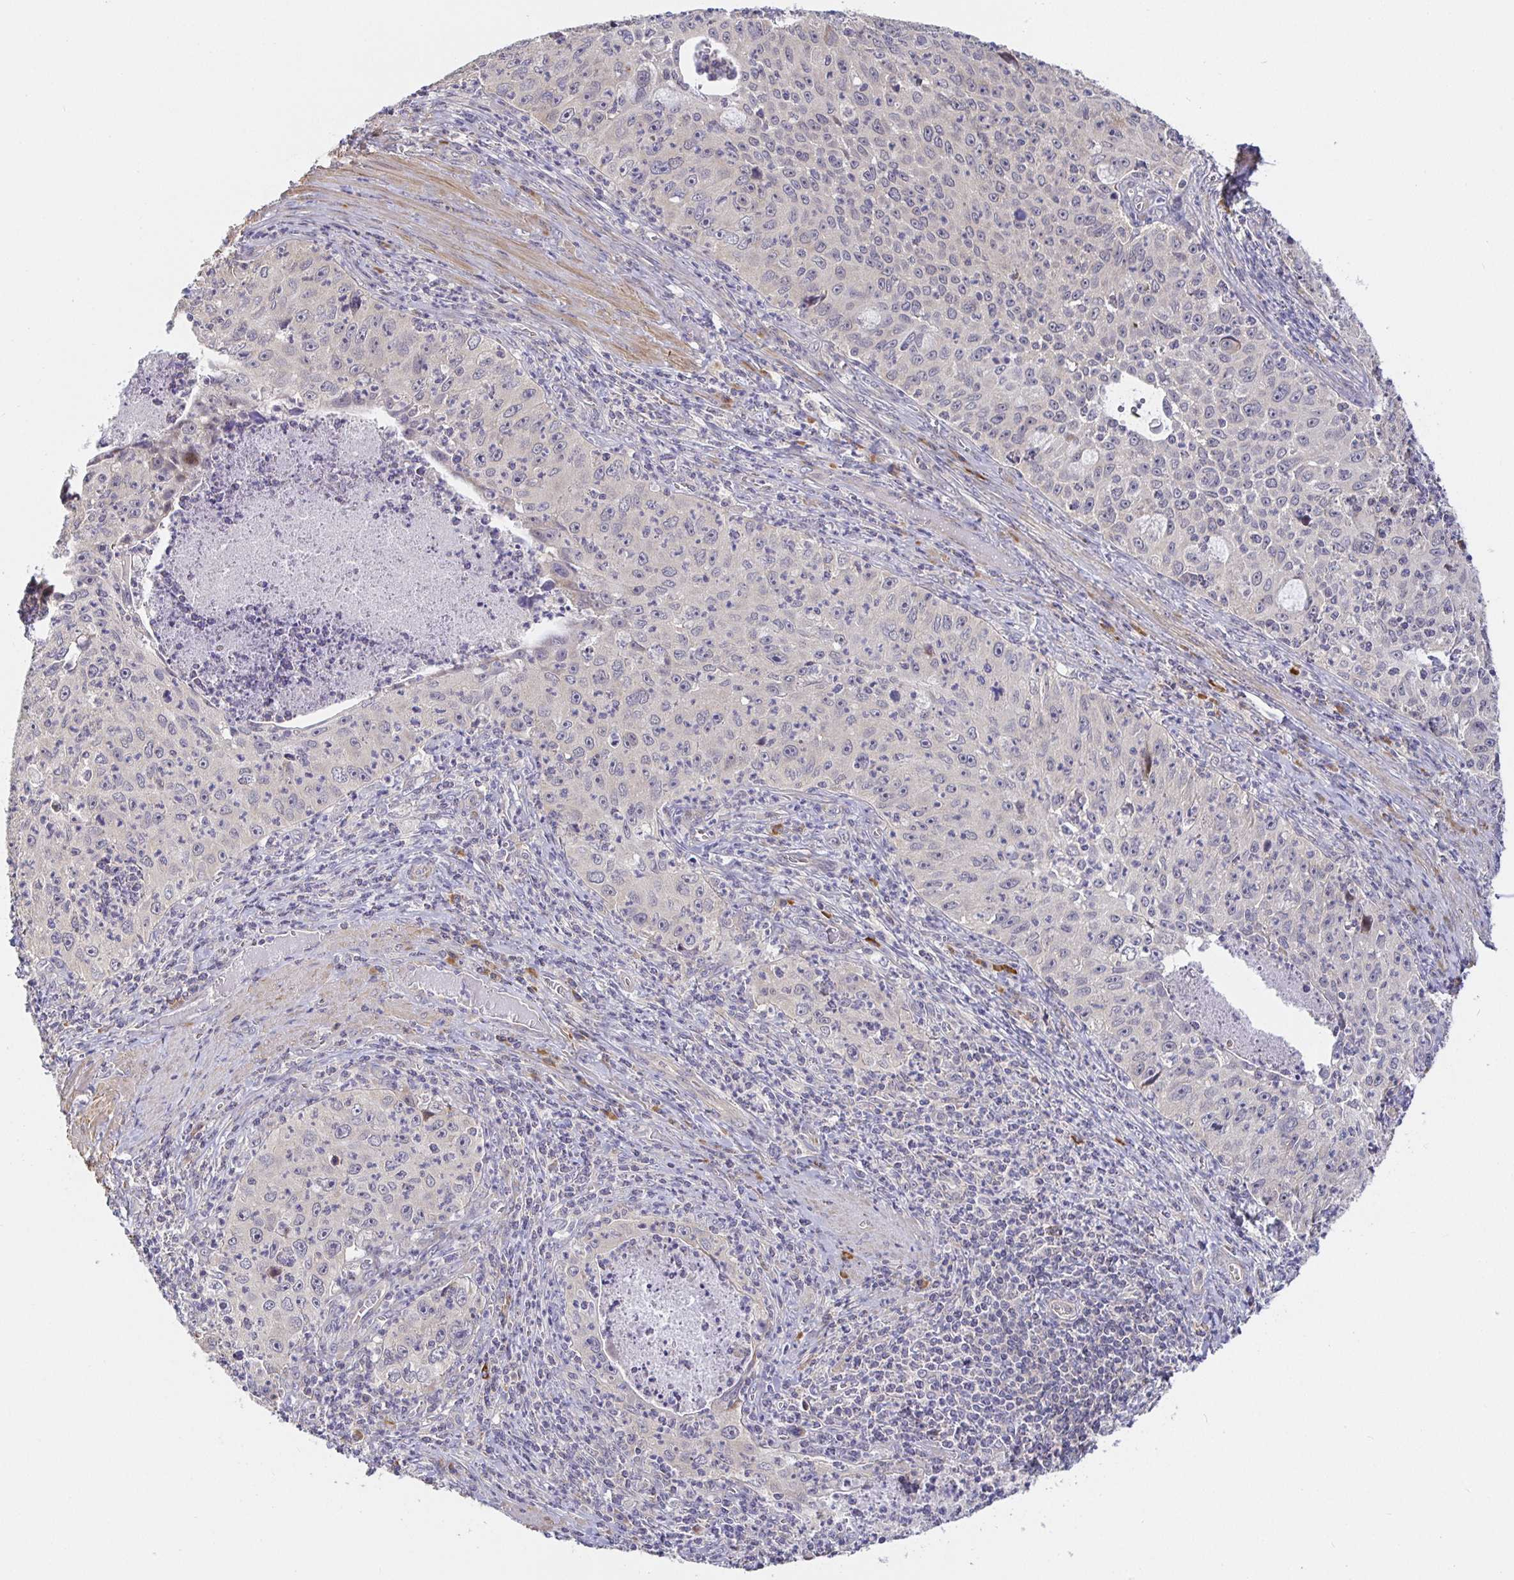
{"staining": {"intensity": "negative", "quantity": "none", "location": "none"}, "tissue": "cervical cancer", "cell_type": "Tumor cells", "image_type": "cancer", "snomed": [{"axis": "morphology", "description": "Squamous cell carcinoma, NOS"}, {"axis": "topography", "description": "Cervix"}], "caption": "The immunohistochemistry (IHC) photomicrograph has no significant expression in tumor cells of squamous cell carcinoma (cervical) tissue.", "gene": "ZDHHC11", "patient": {"sex": "female", "age": 30}}